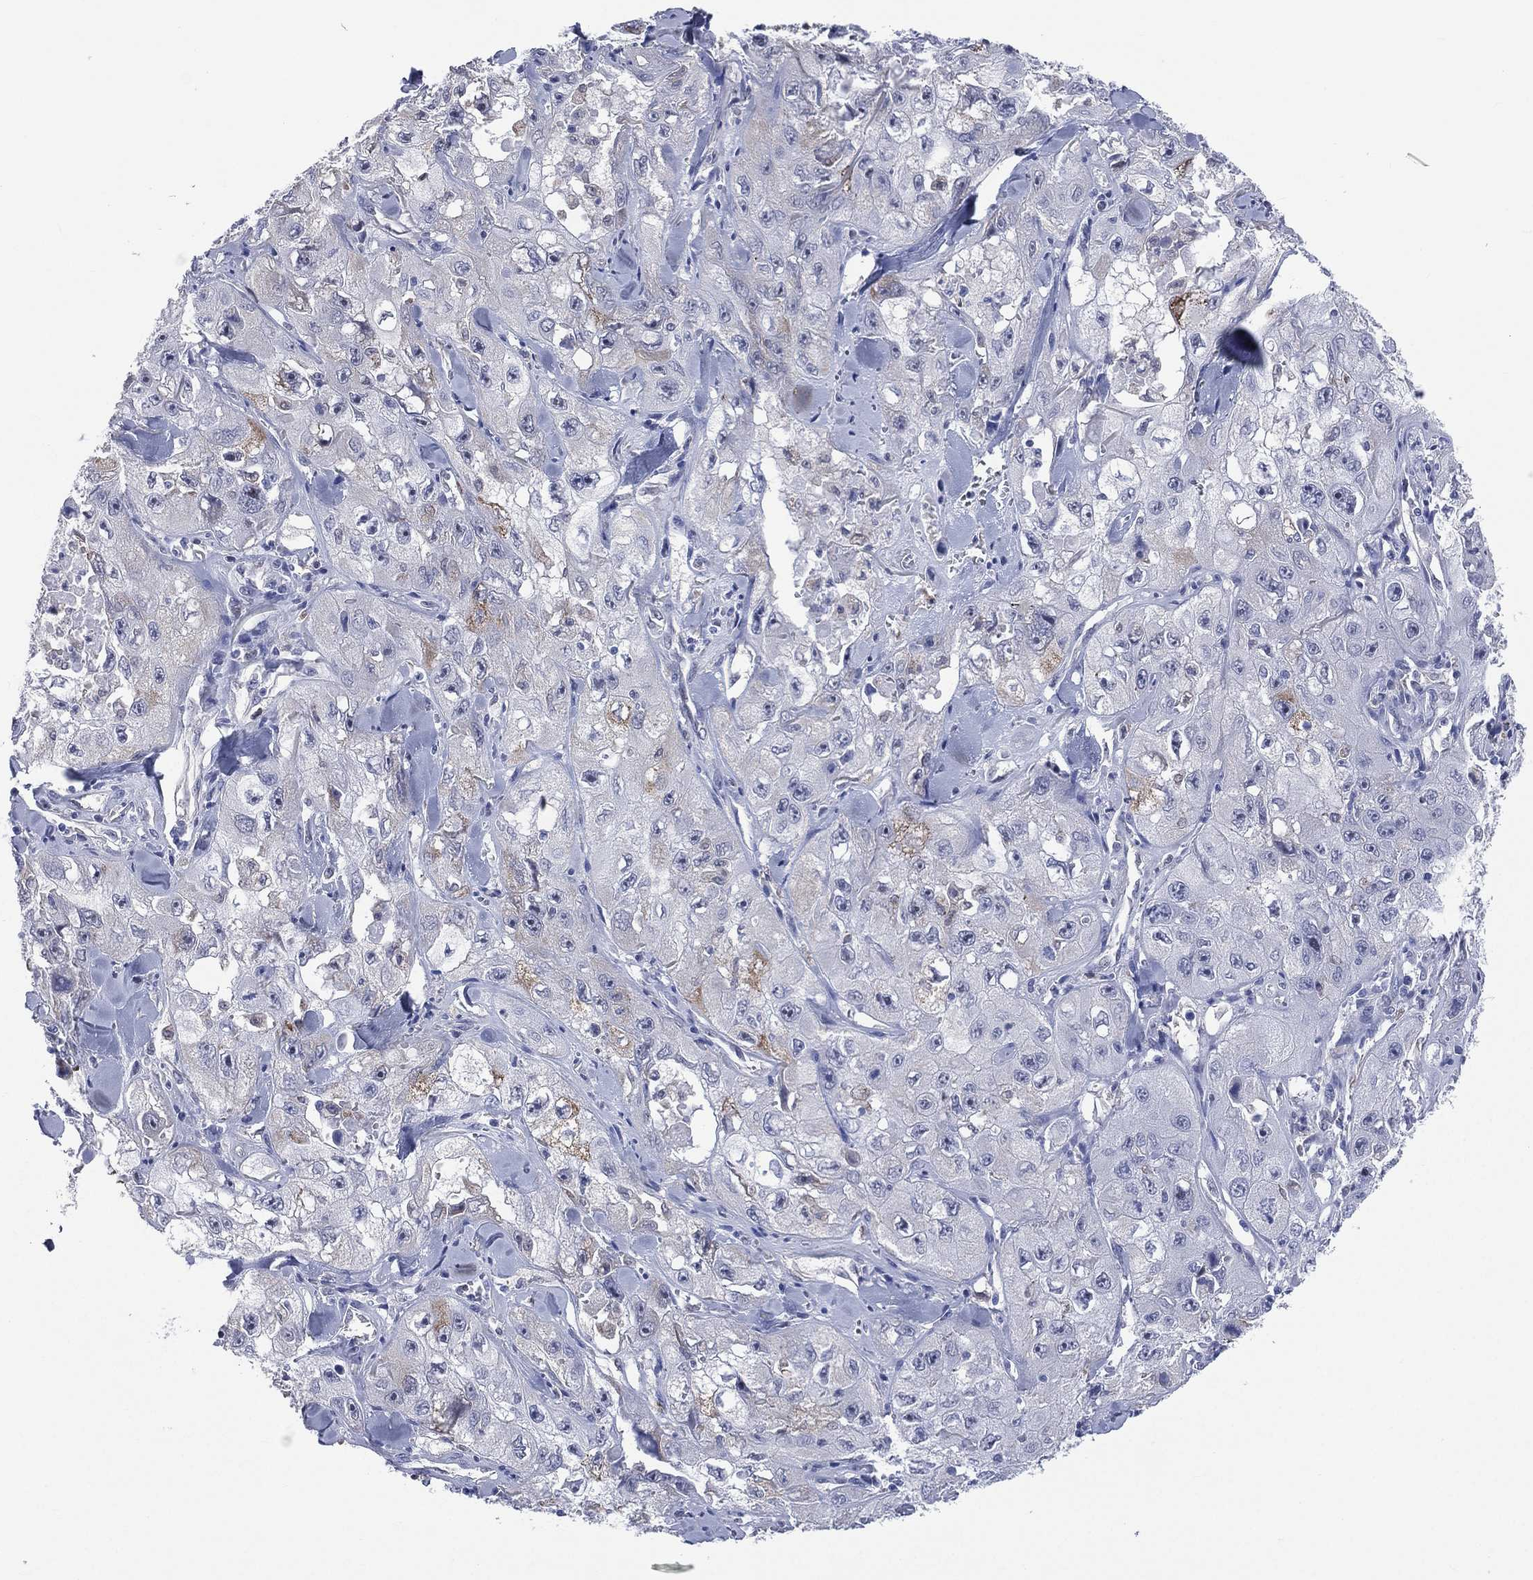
{"staining": {"intensity": "moderate", "quantity": "<25%", "location": "cytoplasmic/membranous"}, "tissue": "skin cancer", "cell_type": "Tumor cells", "image_type": "cancer", "snomed": [{"axis": "morphology", "description": "Squamous cell carcinoma, NOS"}, {"axis": "topography", "description": "Skin"}, {"axis": "topography", "description": "Subcutis"}], "caption": "DAB immunohistochemical staining of squamous cell carcinoma (skin) shows moderate cytoplasmic/membranous protein staining in approximately <25% of tumor cells. Immunohistochemistry (ihc) stains the protein in brown and the nuclei are stained blue.", "gene": "AKAP3", "patient": {"sex": "male", "age": 73}}